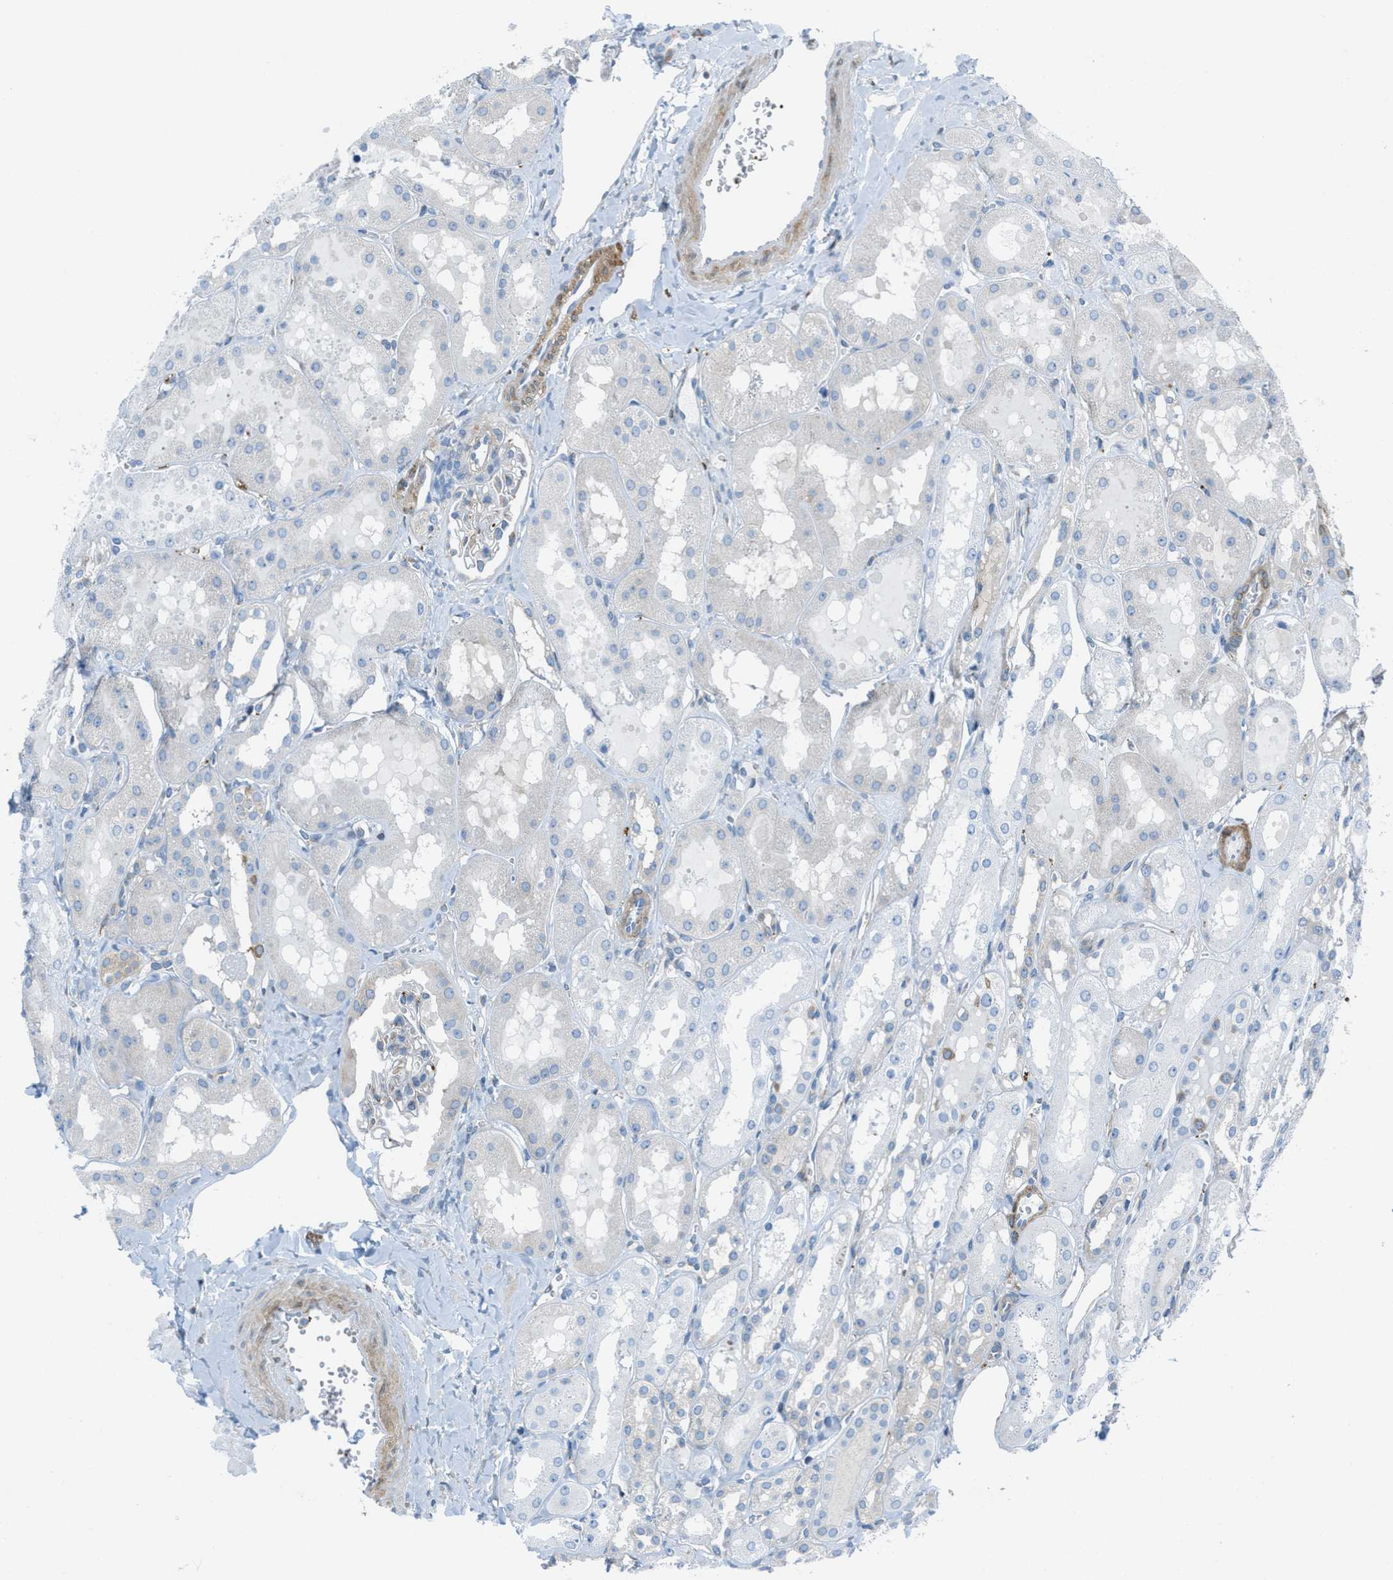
{"staining": {"intensity": "negative", "quantity": "none", "location": "none"}, "tissue": "kidney", "cell_type": "Cells in glomeruli", "image_type": "normal", "snomed": [{"axis": "morphology", "description": "Normal tissue, NOS"}, {"axis": "topography", "description": "Kidney"}, {"axis": "topography", "description": "Urinary bladder"}], "caption": "This histopathology image is of unremarkable kidney stained with immunohistochemistry to label a protein in brown with the nuclei are counter-stained blue. There is no expression in cells in glomeruli. The staining is performed using DAB brown chromogen with nuclei counter-stained in using hematoxylin.", "gene": "MAPRE2", "patient": {"sex": "male", "age": 16}}